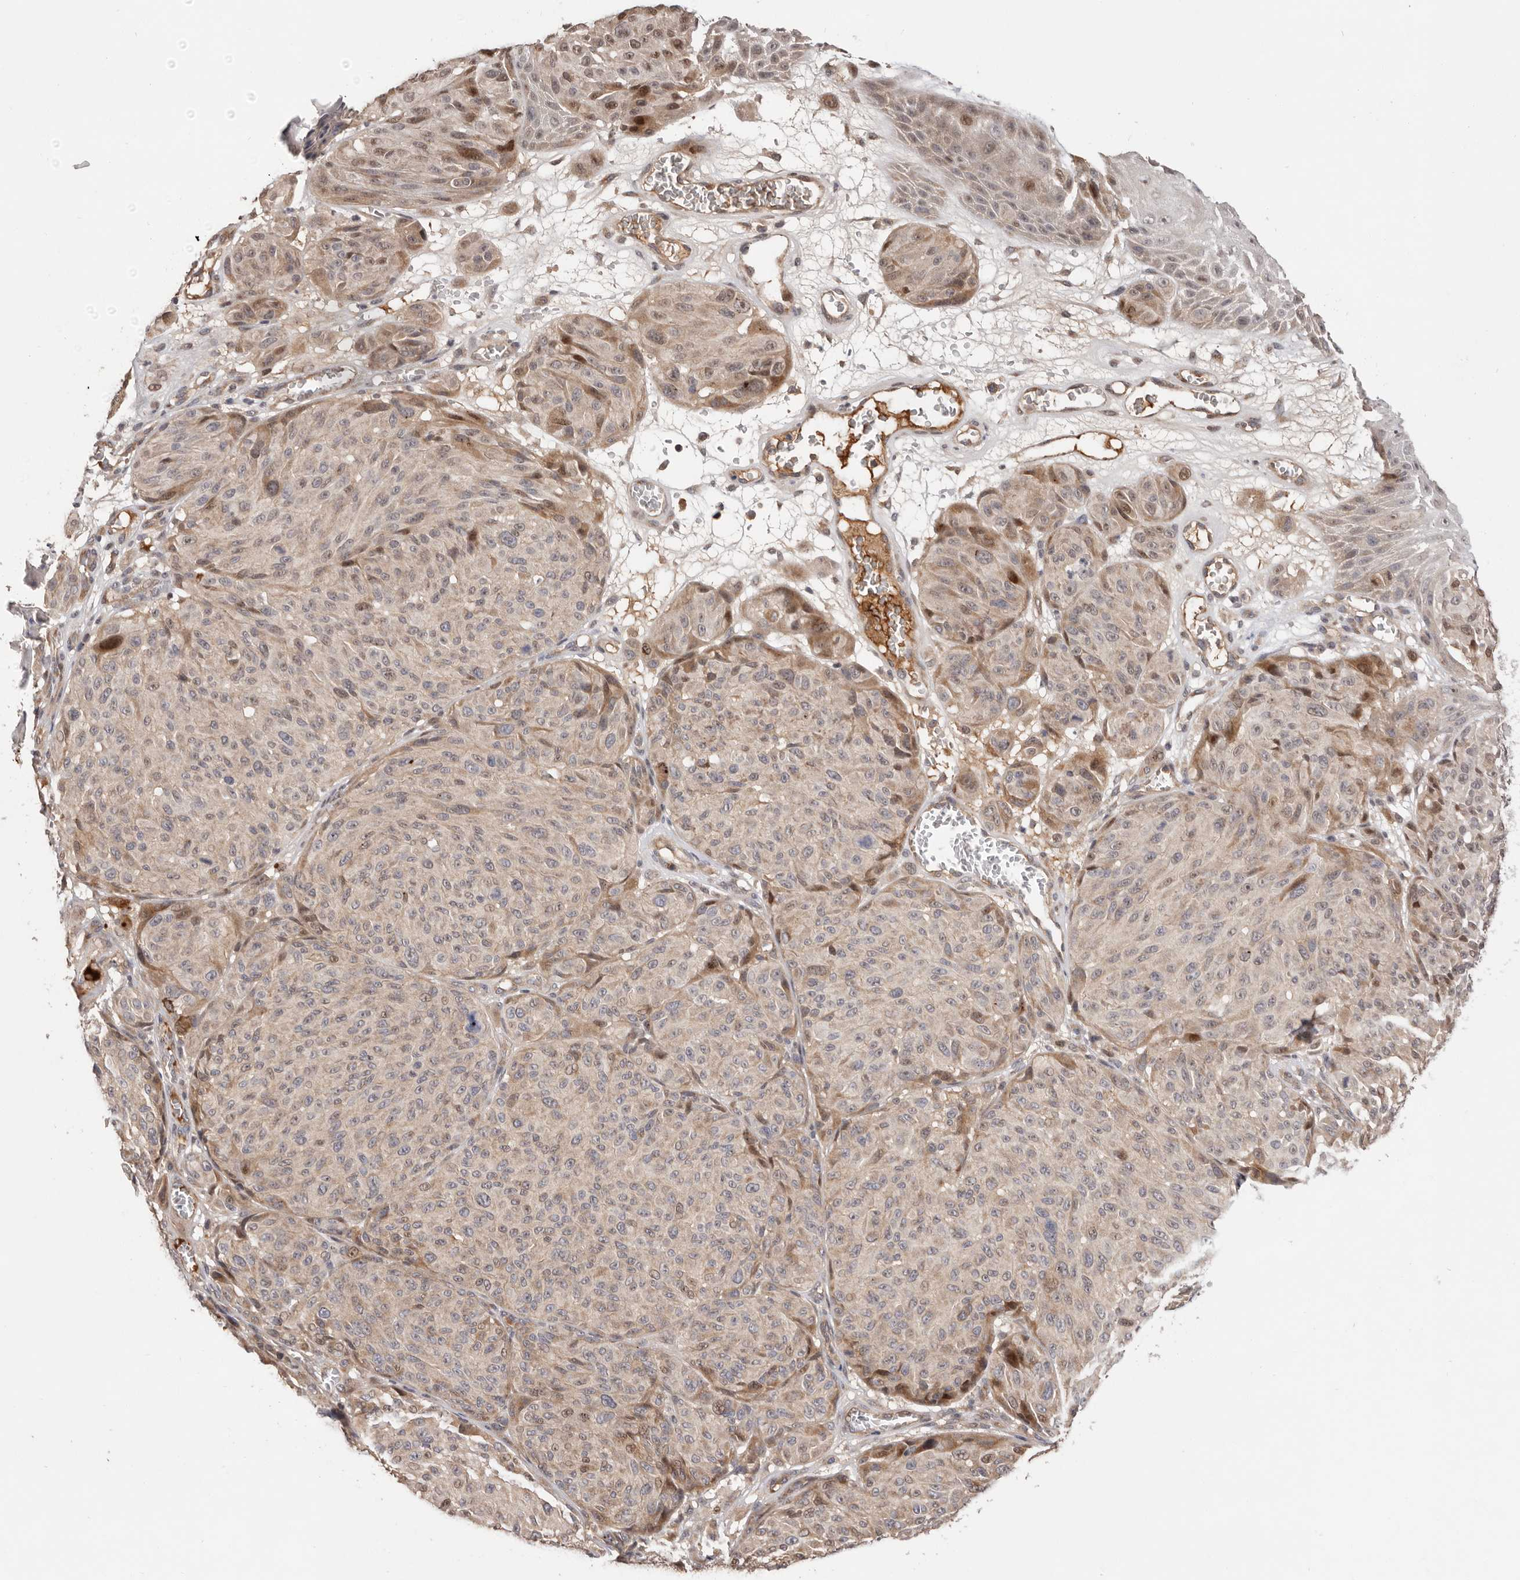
{"staining": {"intensity": "weak", "quantity": "25%-75%", "location": "cytoplasmic/membranous,nuclear"}, "tissue": "melanoma", "cell_type": "Tumor cells", "image_type": "cancer", "snomed": [{"axis": "morphology", "description": "Malignant melanoma, NOS"}, {"axis": "topography", "description": "Skin"}], "caption": "About 25%-75% of tumor cells in human melanoma demonstrate weak cytoplasmic/membranous and nuclear protein expression as visualized by brown immunohistochemical staining.", "gene": "DOP1A", "patient": {"sex": "male", "age": 83}}